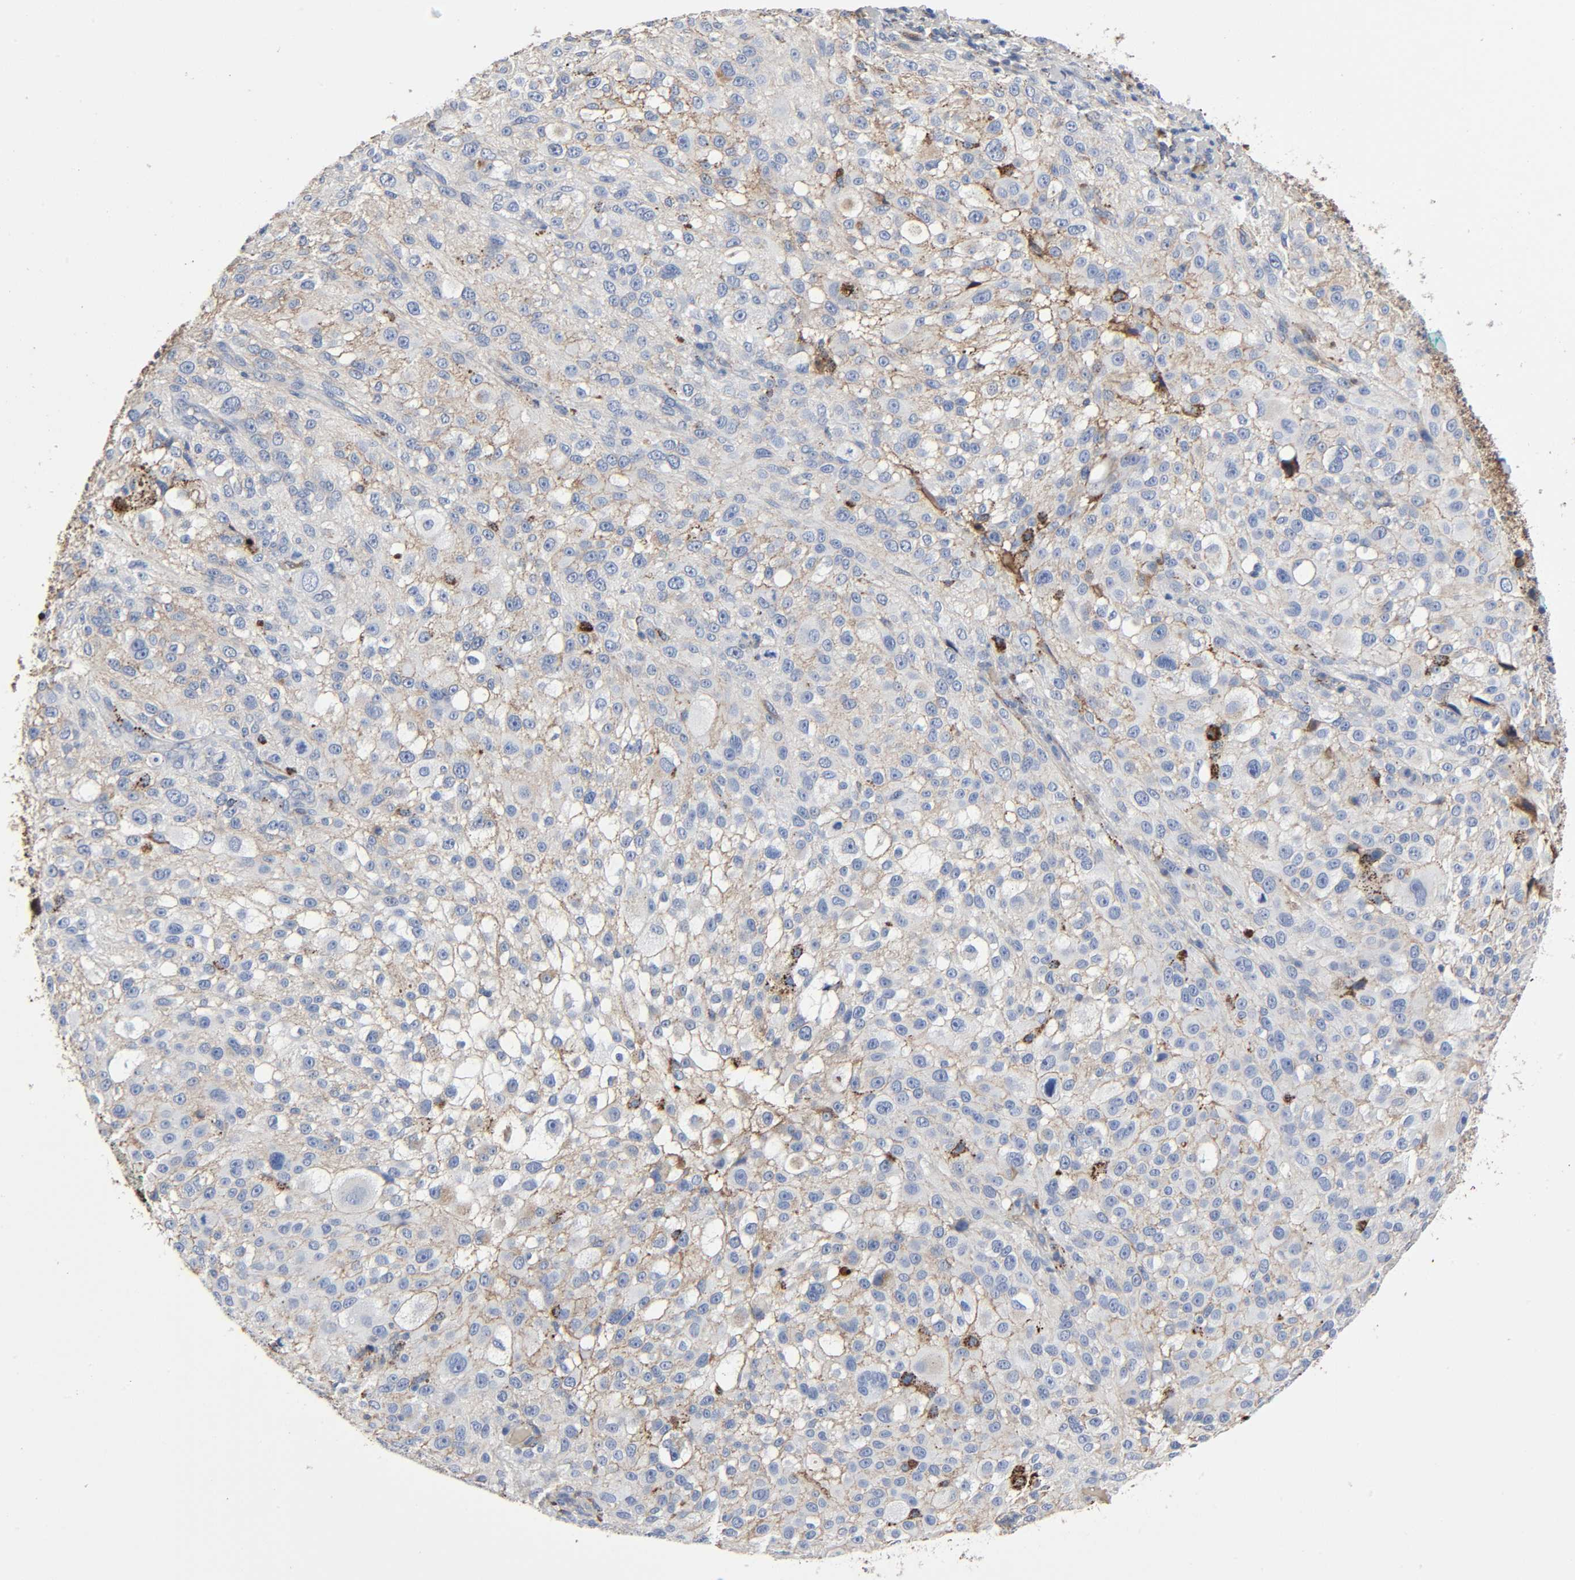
{"staining": {"intensity": "weak", "quantity": "25%-75%", "location": "cytoplasmic/membranous"}, "tissue": "melanoma", "cell_type": "Tumor cells", "image_type": "cancer", "snomed": [{"axis": "morphology", "description": "Necrosis, NOS"}, {"axis": "morphology", "description": "Malignant melanoma, NOS"}, {"axis": "topography", "description": "Skin"}], "caption": "This is an image of IHC staining of malignant melanoma, which shows weak positivity in the cytoplasmic/membranous of tumor cells.", "gene": "C3", "patient": {"sex": "female", "age": 87}}